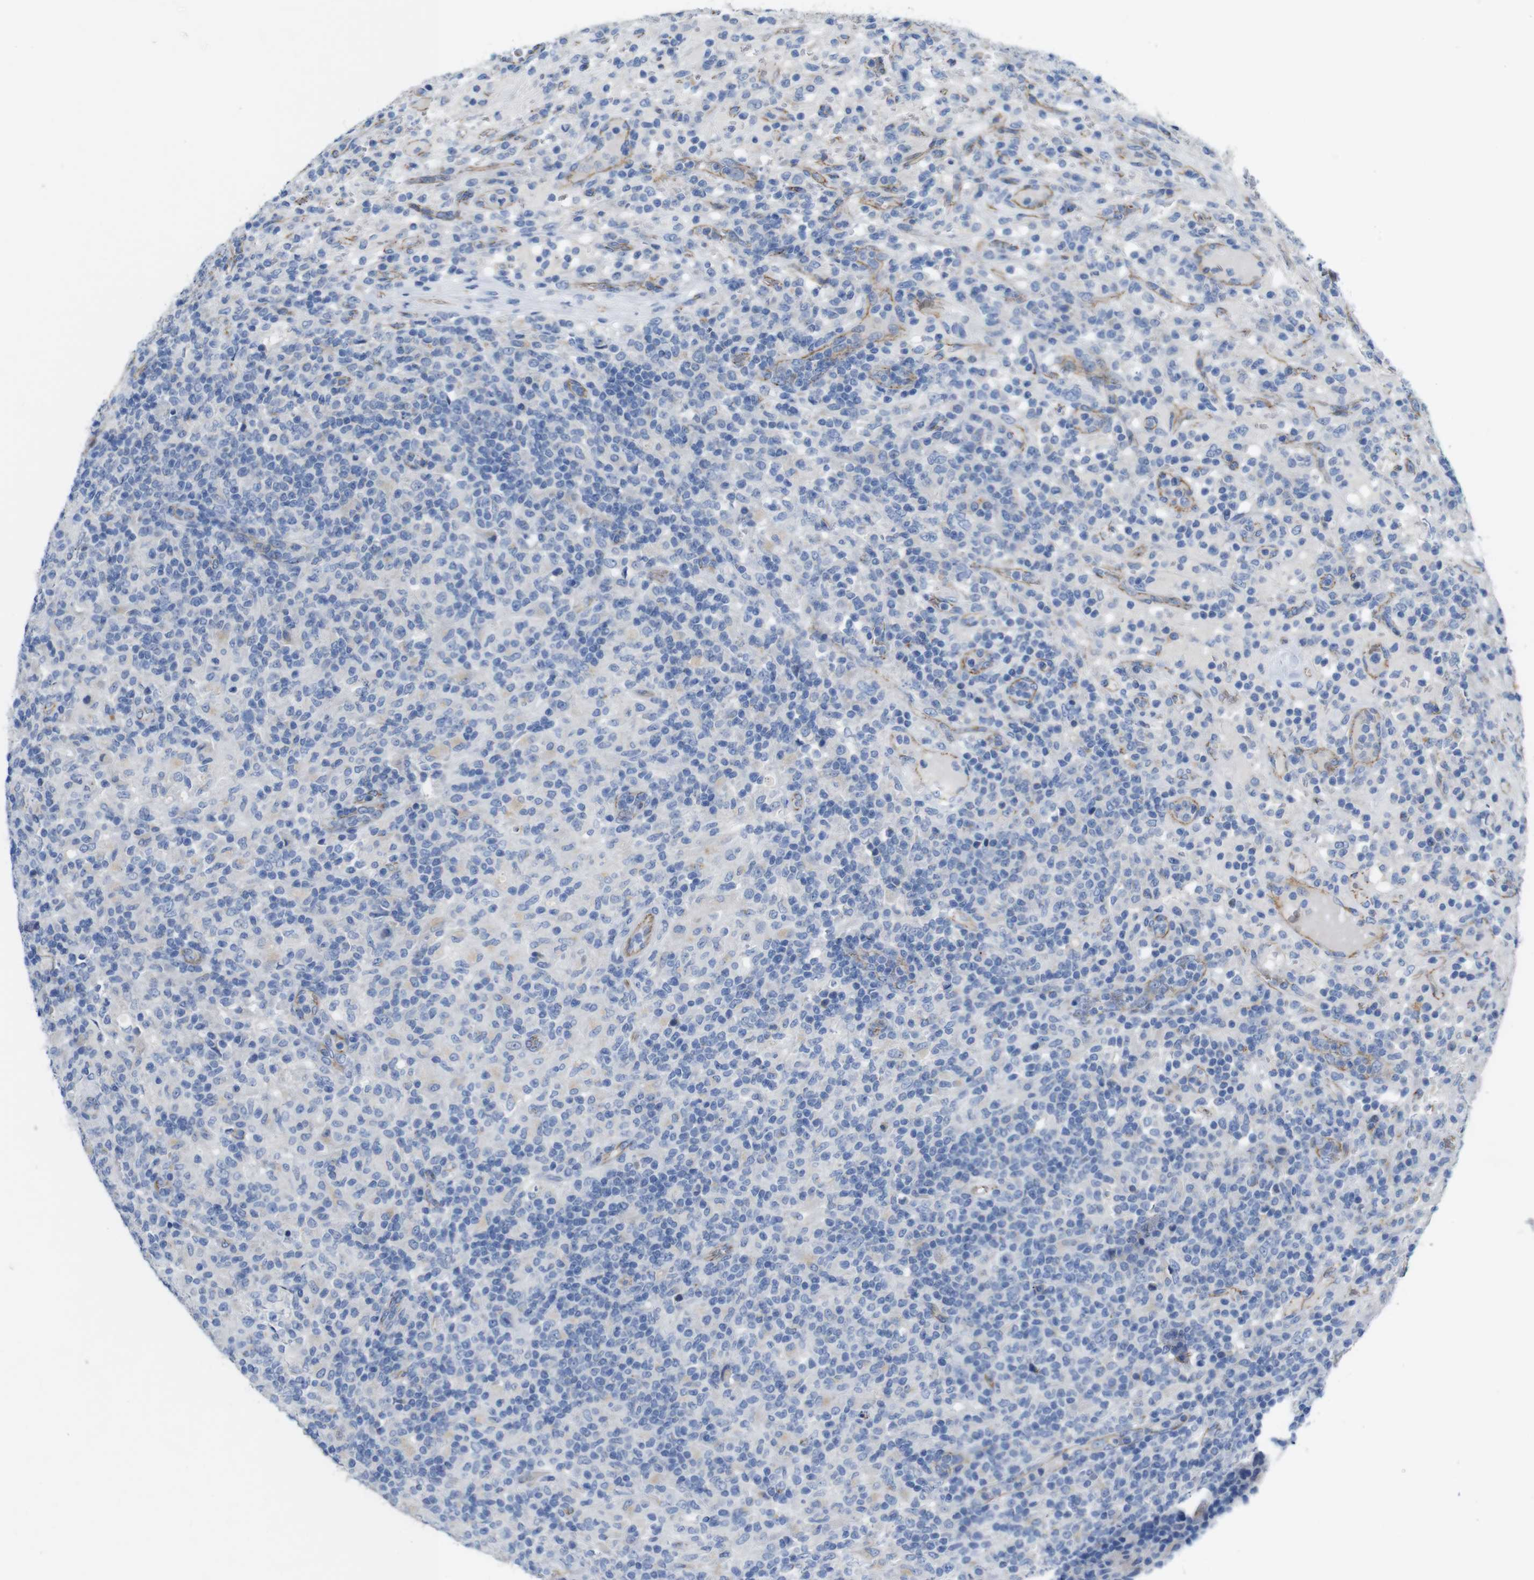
{"staining": {"intensity": "negative", "quantity": "none", "location": "none"}, "tissue": "lymphoma", "cell_type": "Tumor cells", "image_type": "cancer", "snomed": [{"axis": "morphology", "description": "Hodgkin's disease, NOS"}, {"axis": "topography", "description": "Lymph node"}], "caption": "Micrograph shows no protein positivity in tumor cells of lymphoma tissue. (IHC, brightfield microscopy, high magnification).", "gene": "NHLRC3", "patient": {"sex": "male", "age": 70}}